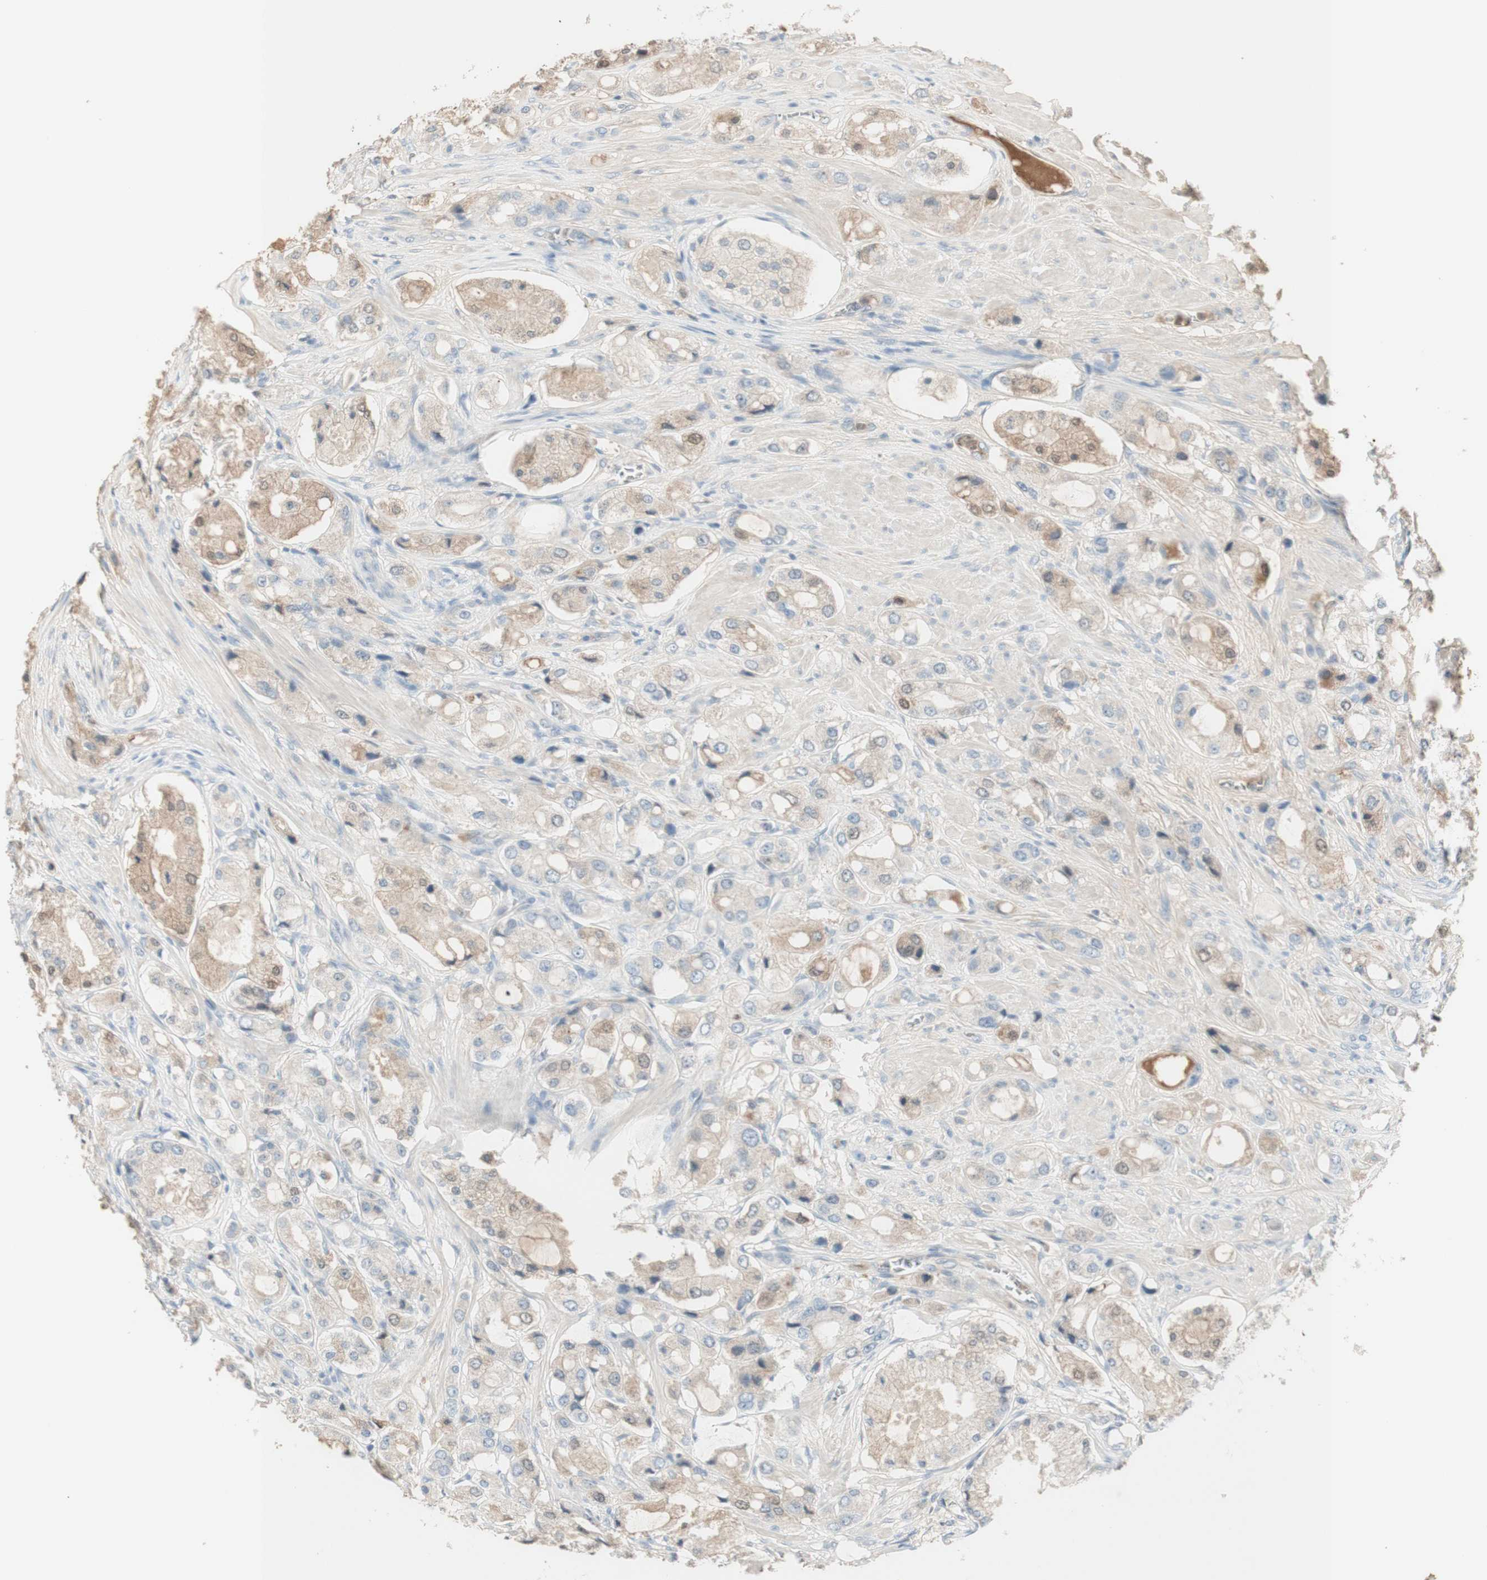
{"staining": {"intensity": "weak", "quantity": ">75%", "location": "cytoplasmic/membranous"}, "tissue": "prostate cancer", "cell_type": "Tumor cells", "image_type": "cancer", "snomed": [{"axis": "morphology", "description": "Adenocarcinoma, High grade"}, {"axis": "topography", "description": "Prostate"}], "caption": "Brown immunohistochemical staining in prostate cancer (adenocarcinoma (high-grade)) demonstrates weak cytoplasmic/membranous positivity in about >75% of tumor cells.", "gene": "IFNG", "patient": {"sex": "male", "age": 65}}